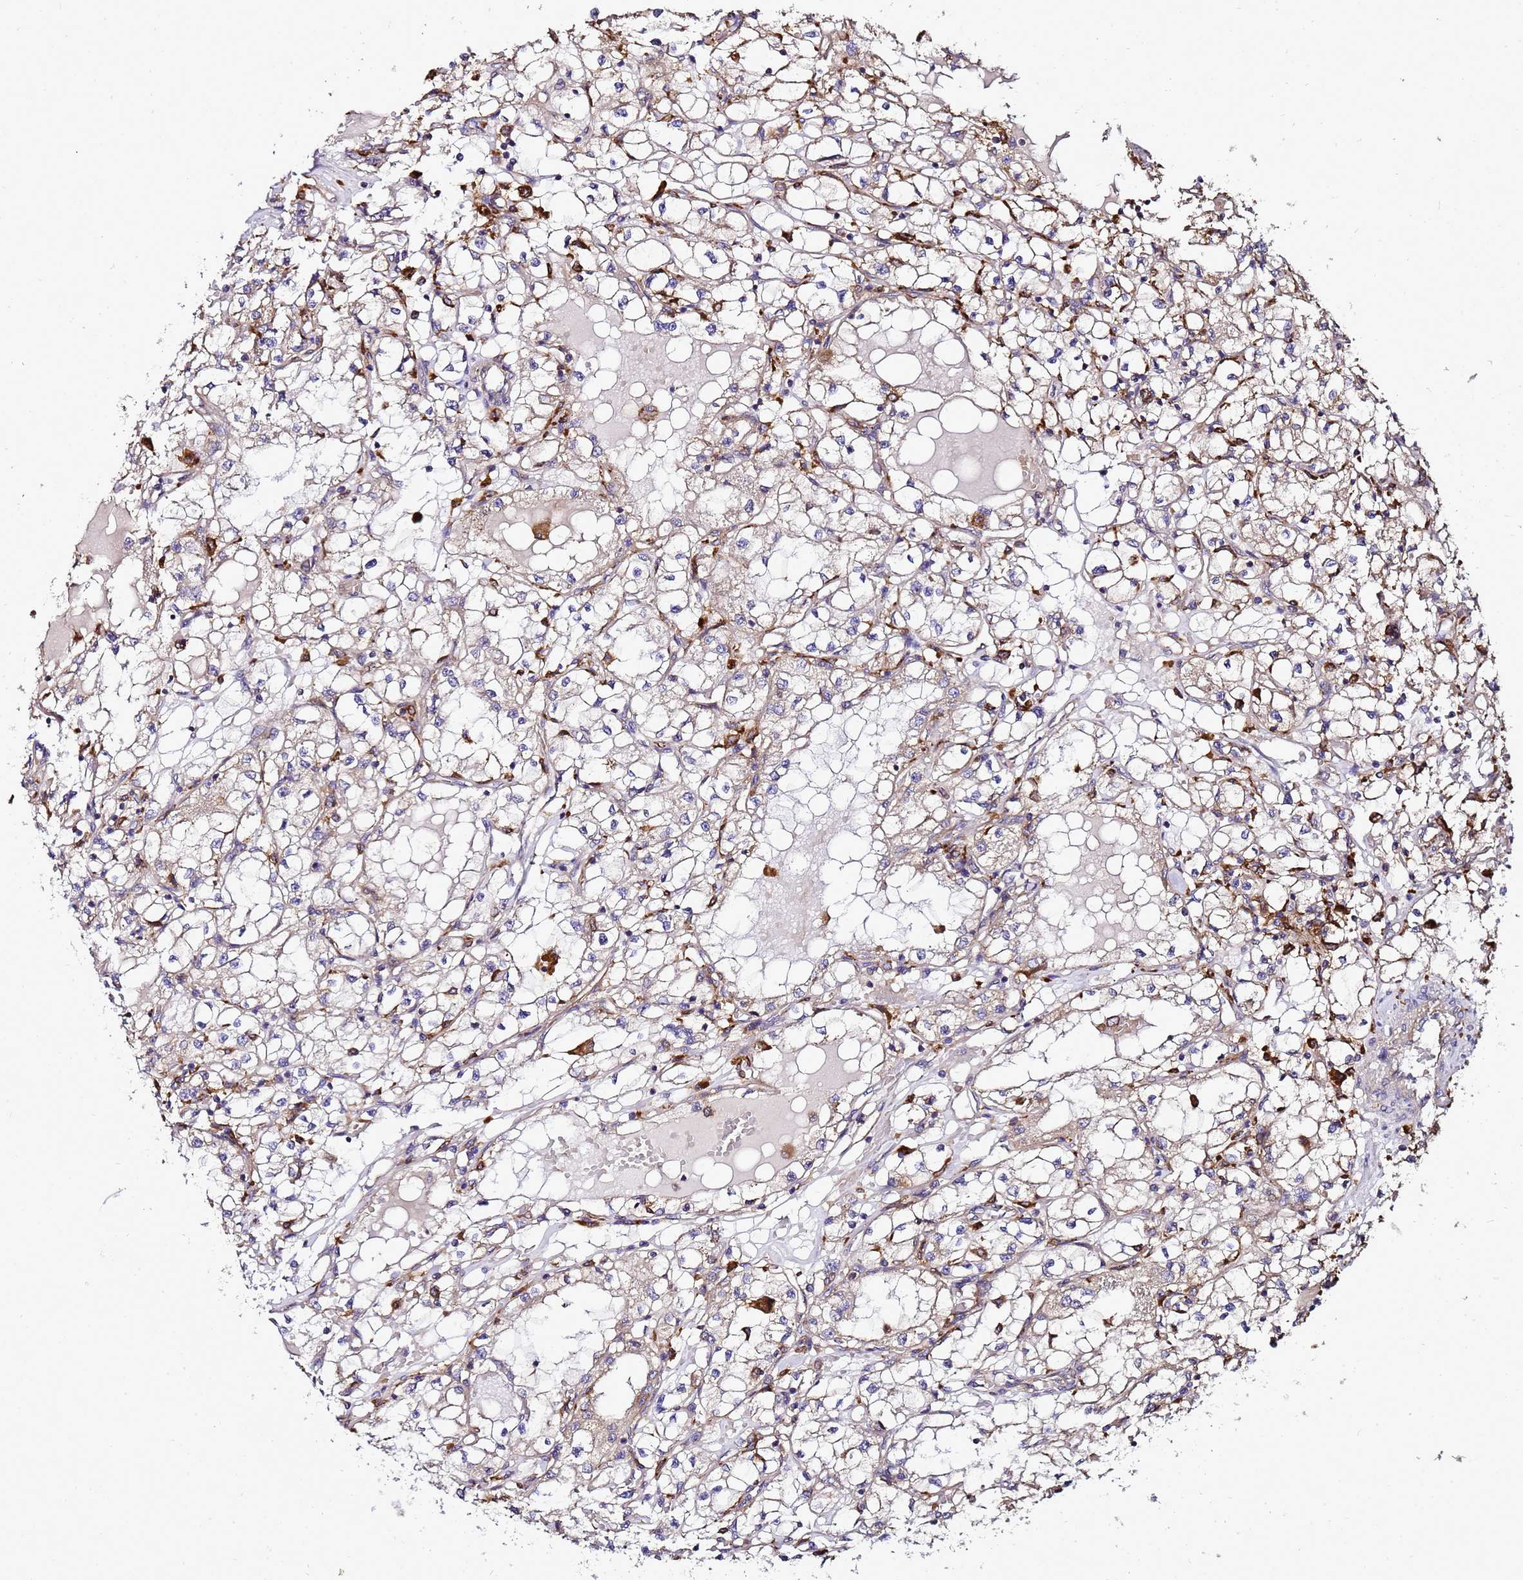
{"staining": {"intensity": "negative", "quantity": "none", "location": "none"}, "tissue": "renal cancer", "cell_type": "Tumor cells", "image_type": "cancer", "snomed": [{"axis": "morphology", "description": "Adenocarcinoma, NOS"}, {"axis": "topography", "description": "Kidney"}], "caption": "Immunohistochemical staining of human renal adenocarcinoma shows no significant staining in tumor cells.", "gene": "TRABD", "patient": {"sex": "male", "age": 56}}